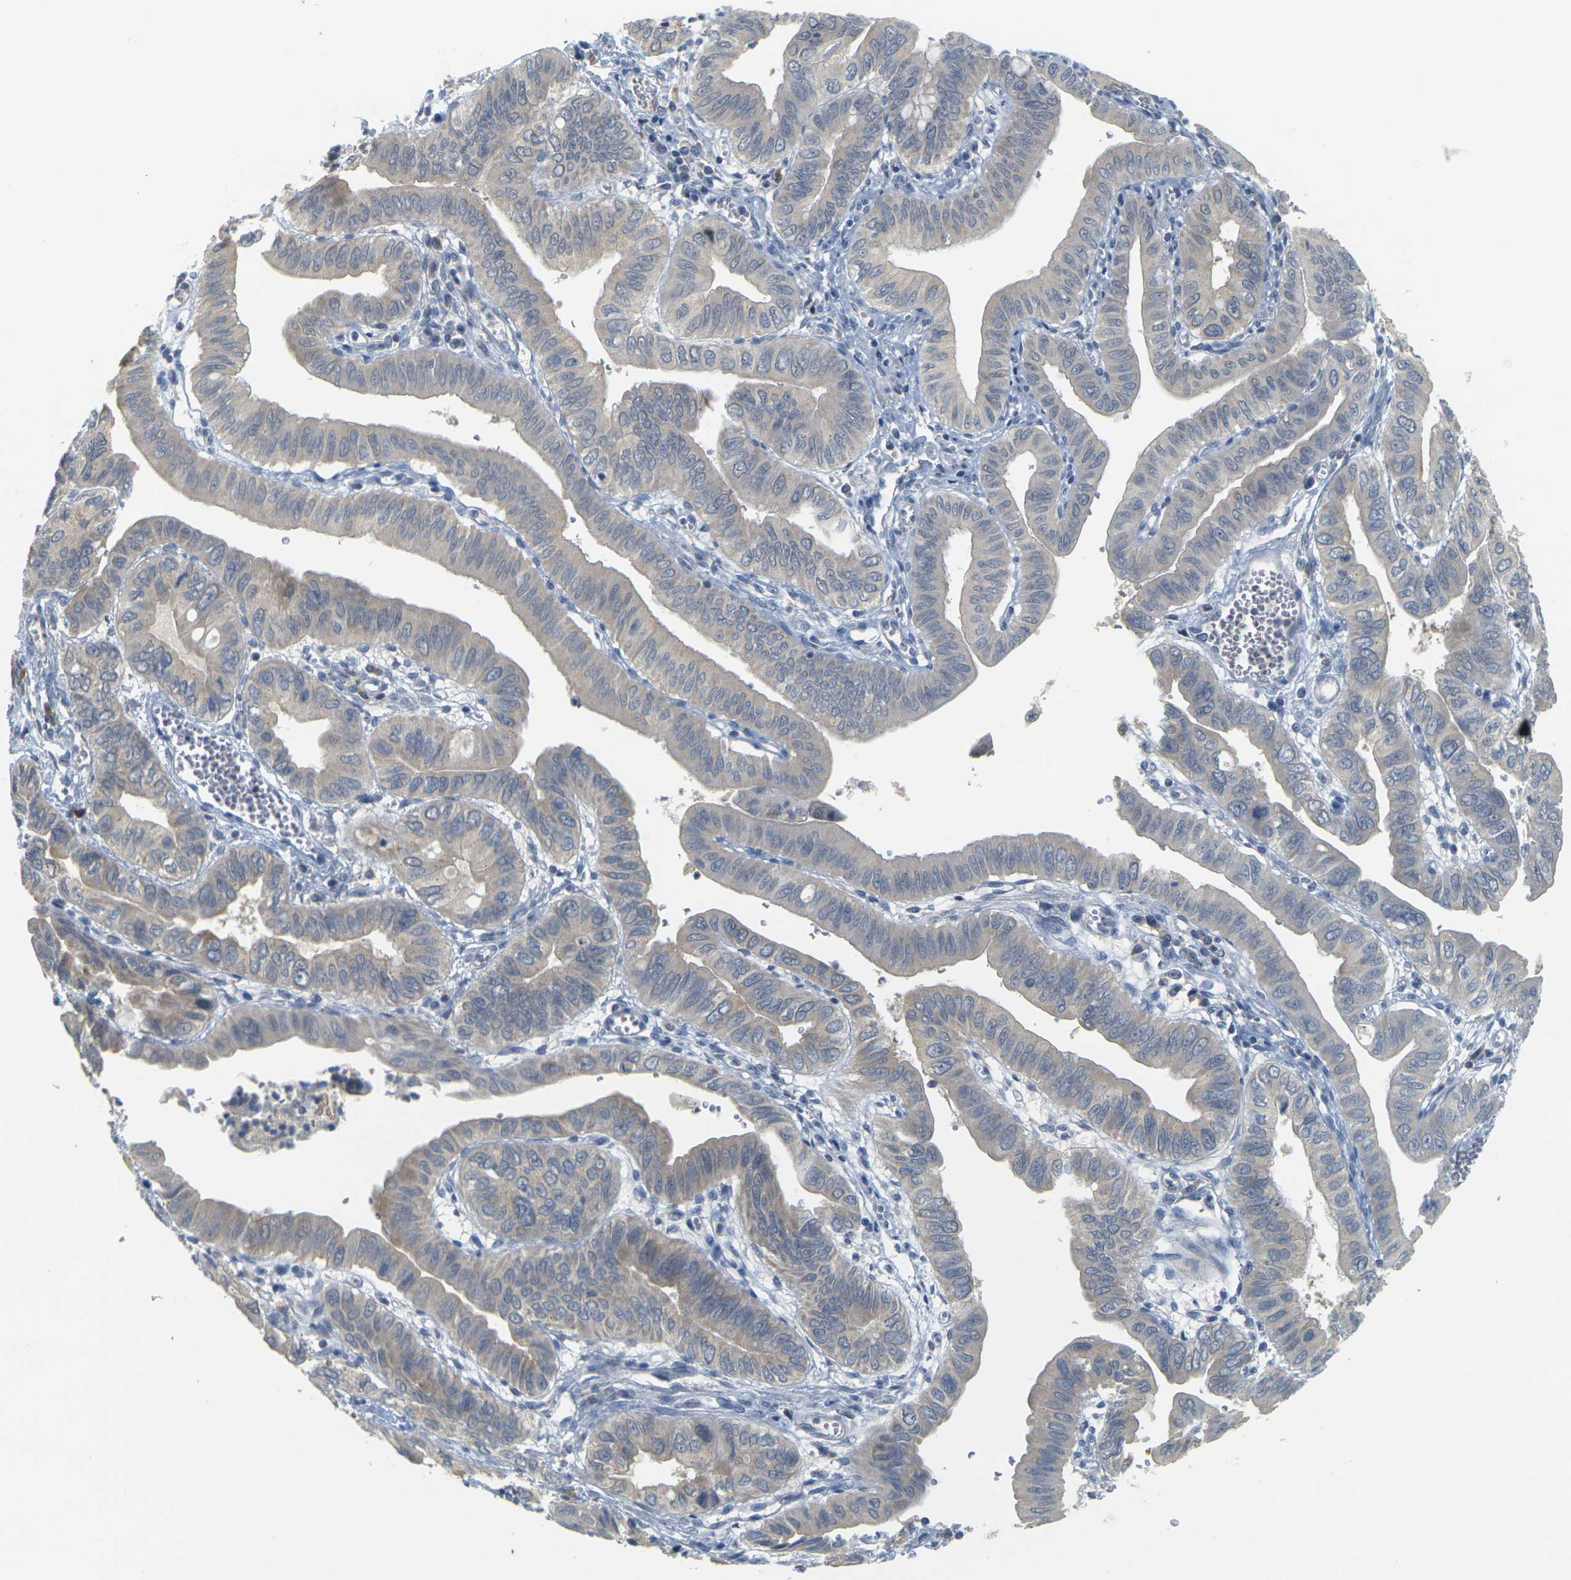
{"staining": {"intensity": "negative", "quantity": "none", "location": "none"}, "tissue": "pancreatic cancer", "cell_type": "Tumor cells", "image_type": "cancer", "snomed": [{"axis": "morphology", "description": "Normal tissue, NOS"}, {"axis": "topography", "description": "Lymph node"}], "caption": "Photomicrograph shows no protein expression in tumor cells of pancreatic cancer tissue.", "gene": "GDAP1", "patient": {"sex": "male", "age": 50}}